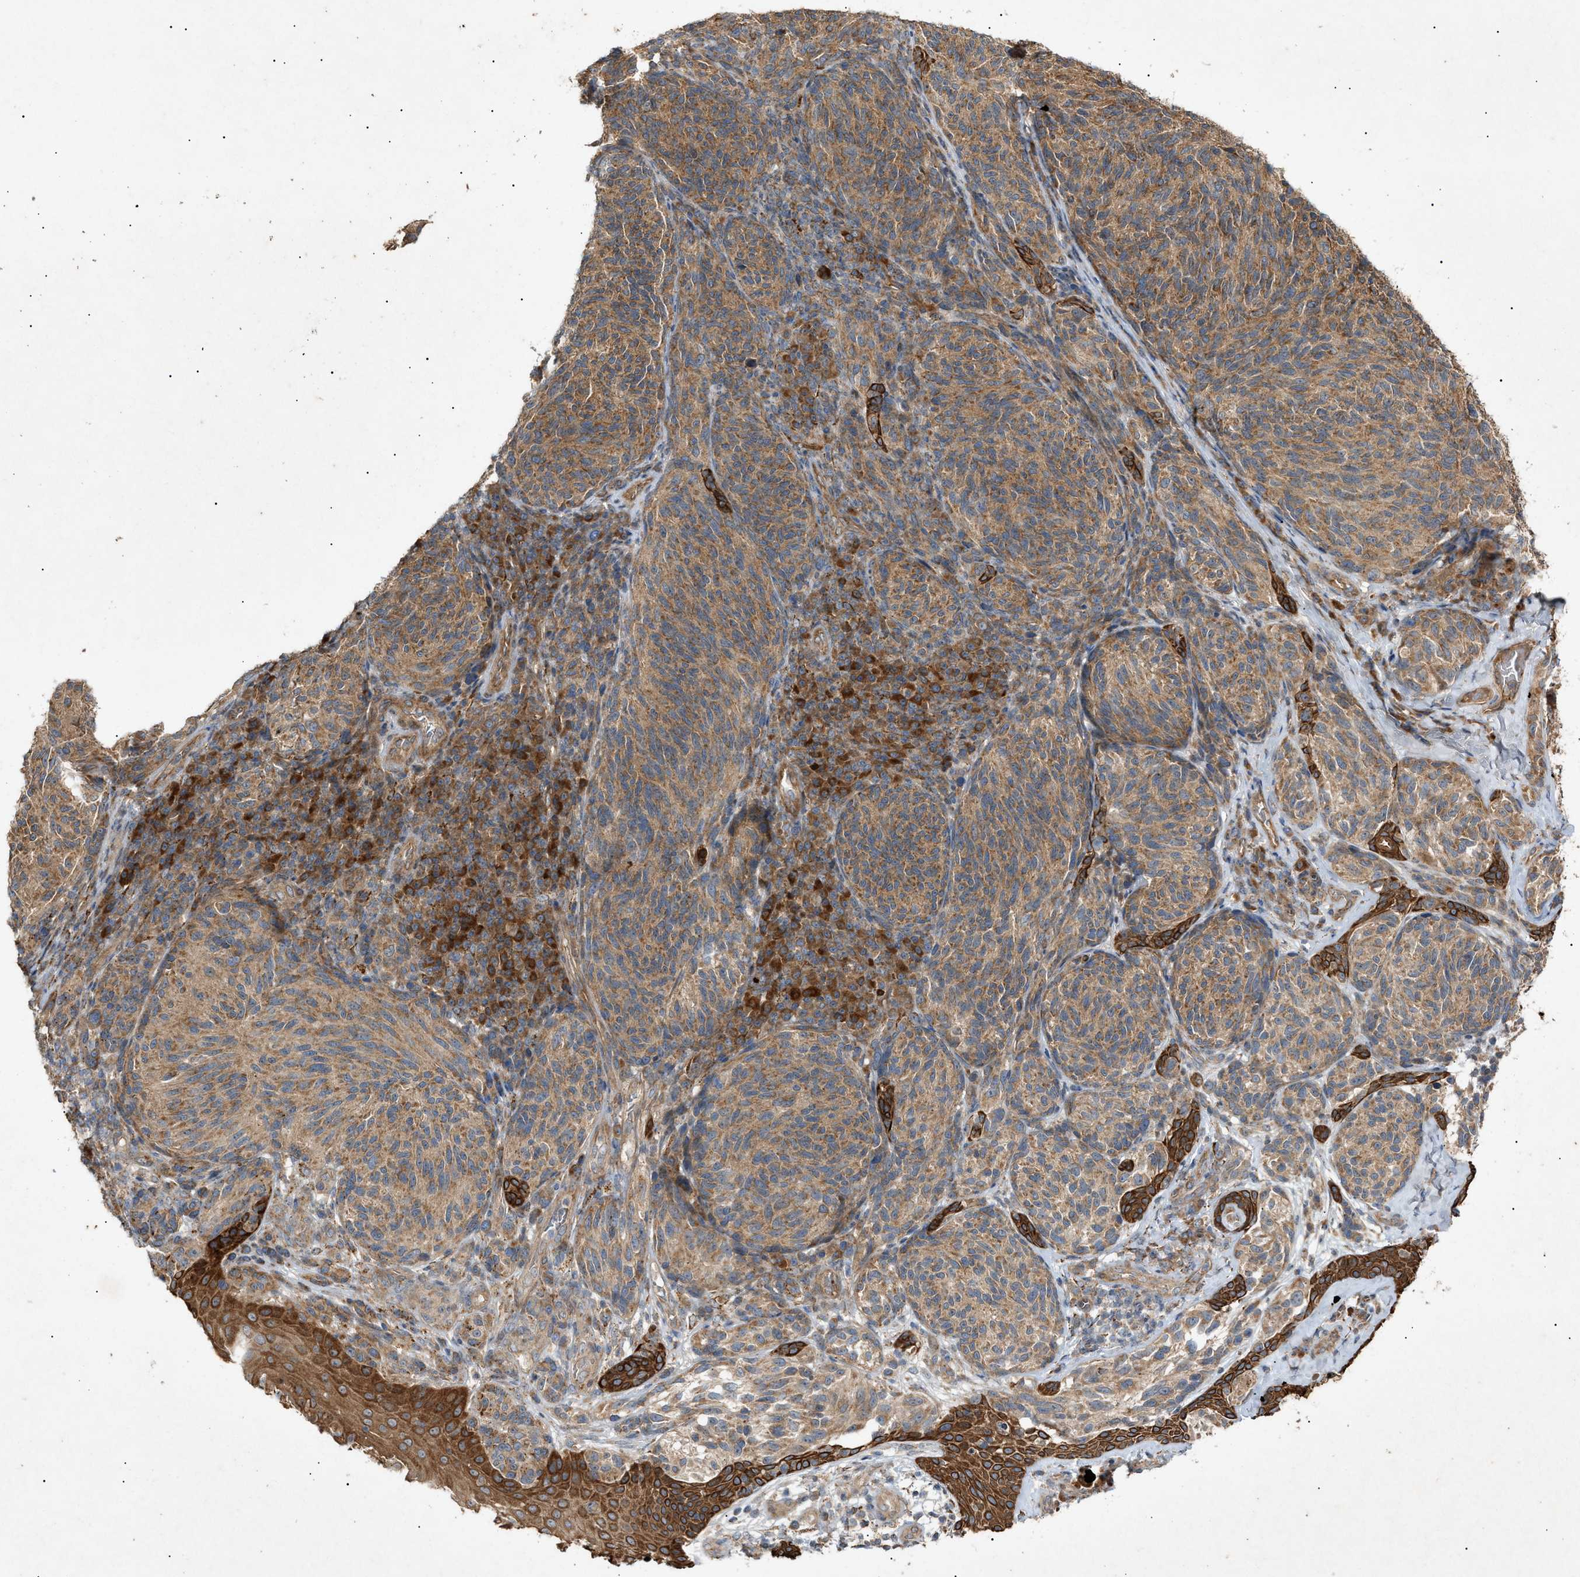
{"staining": {"intensity": "moderate", "quantity": ">75%", "location": "cytoplasmic/membranous"}, "tissue": "melanoma", "cell_type": "Tumor cells", "image_type": "cancer", "snomed": [{"axis": "morphology", "description": "Malignant melanoma, NOS"}, {"axis": "topography", "description": "Skin"}], "caption": "Human melanoma stained with a protein marker shows moderate staining in tumor cells.", "gene": "MTCH1", "patient": {"sex": "female", "age": 73}}